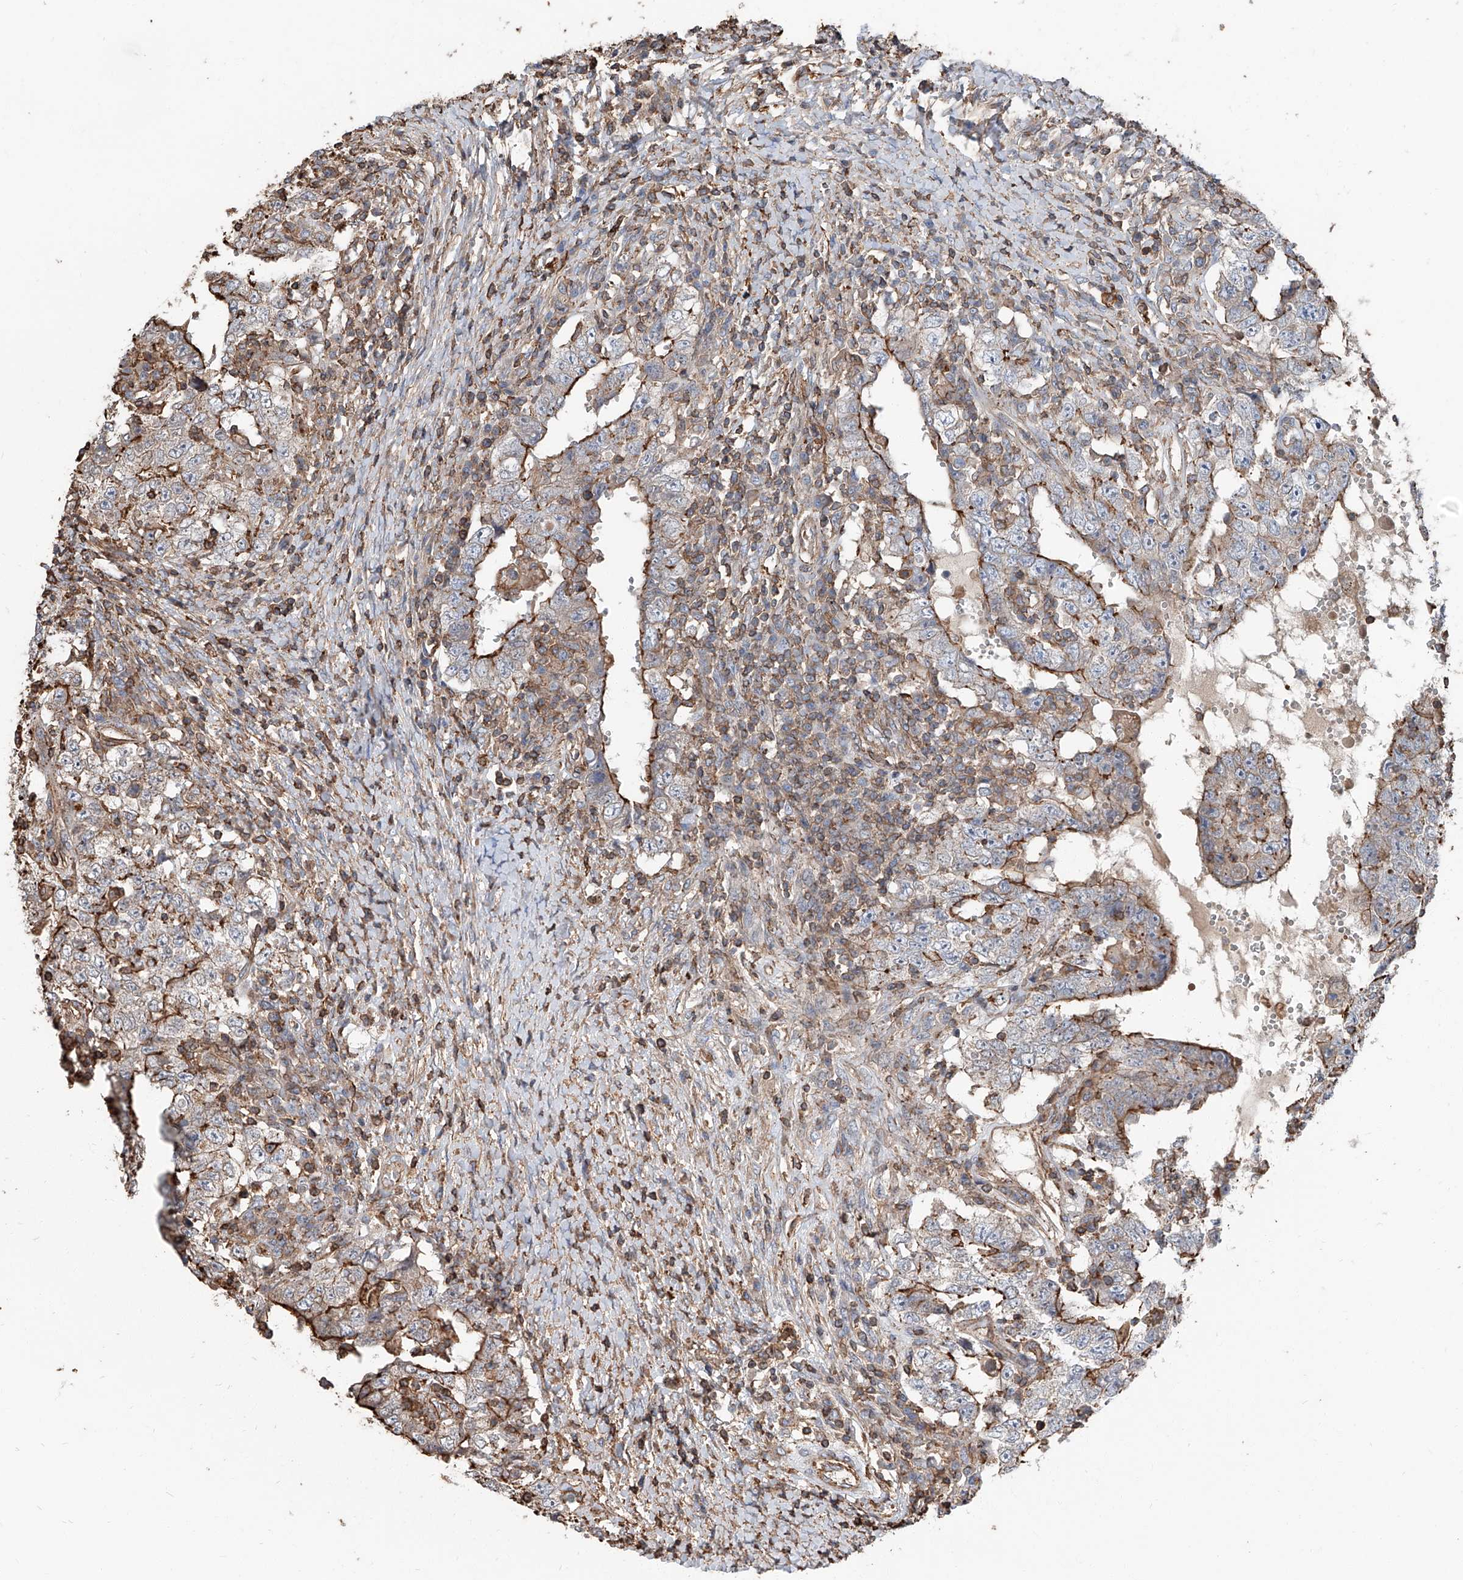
{"staining": {"intensity": "moderate", "quantity": "<25%", "location": "cytoplasmic/membranous"}, "tissue": "testis cancer", "cell_type": "Tumor cells", "image_type": "cancer", "snomed": [{"axis": "morphology", "description": "Carcinoma, Embryonal, NOS"}, {"axis": "topography", "description": "Testis"}], "caption": "Protein staining of testis cancer (embryonal carcinoma) tissue exhibits moderate cytoplasmic/membranous expression in approximately <25% of tumor cells.", "gene": "PIEZO2", "patient": {"sex": "male", "age": 26}}